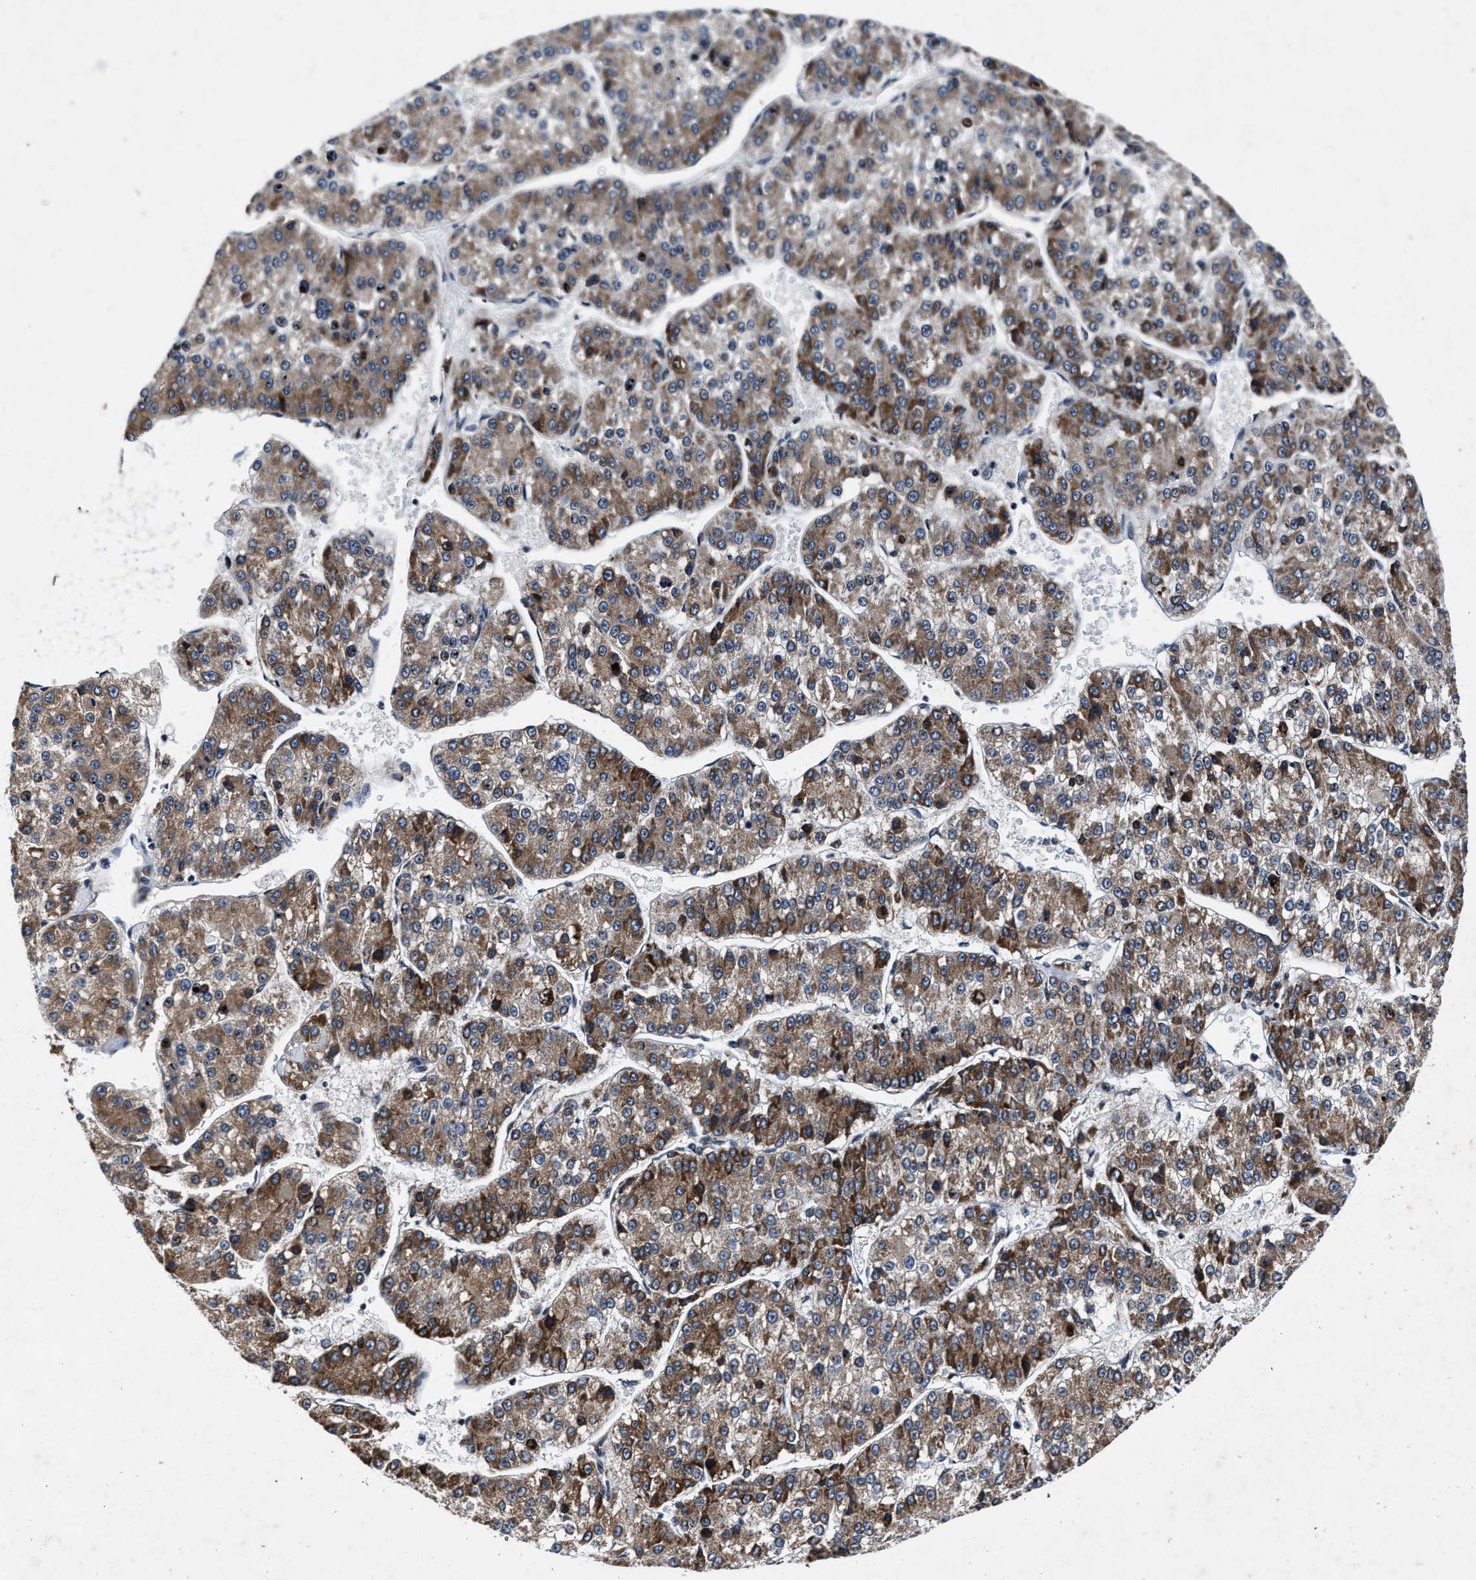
{"staining": {"intensity": "moderate", "quantity": ">75%", "location": "cytoplasmic/membranous"}, "tissue": "liver cancer", "cell_type": "Tumor cells", "image_type": "cancer", "snomed": [{"axis": "morphology", "description": "Carcinoma, Hepatocellular, NOS"}, {"axis": "topography", "description": "Liver"}], "caption": "Protein staining by IHC demonstrates moderate cytoplasmic/membranous staining in about >75% of tumor cells in liver cancer (hepatocellular carcinoma).", "gene": "TMEM53", "patient": {"sex": "female", "age": 73}}